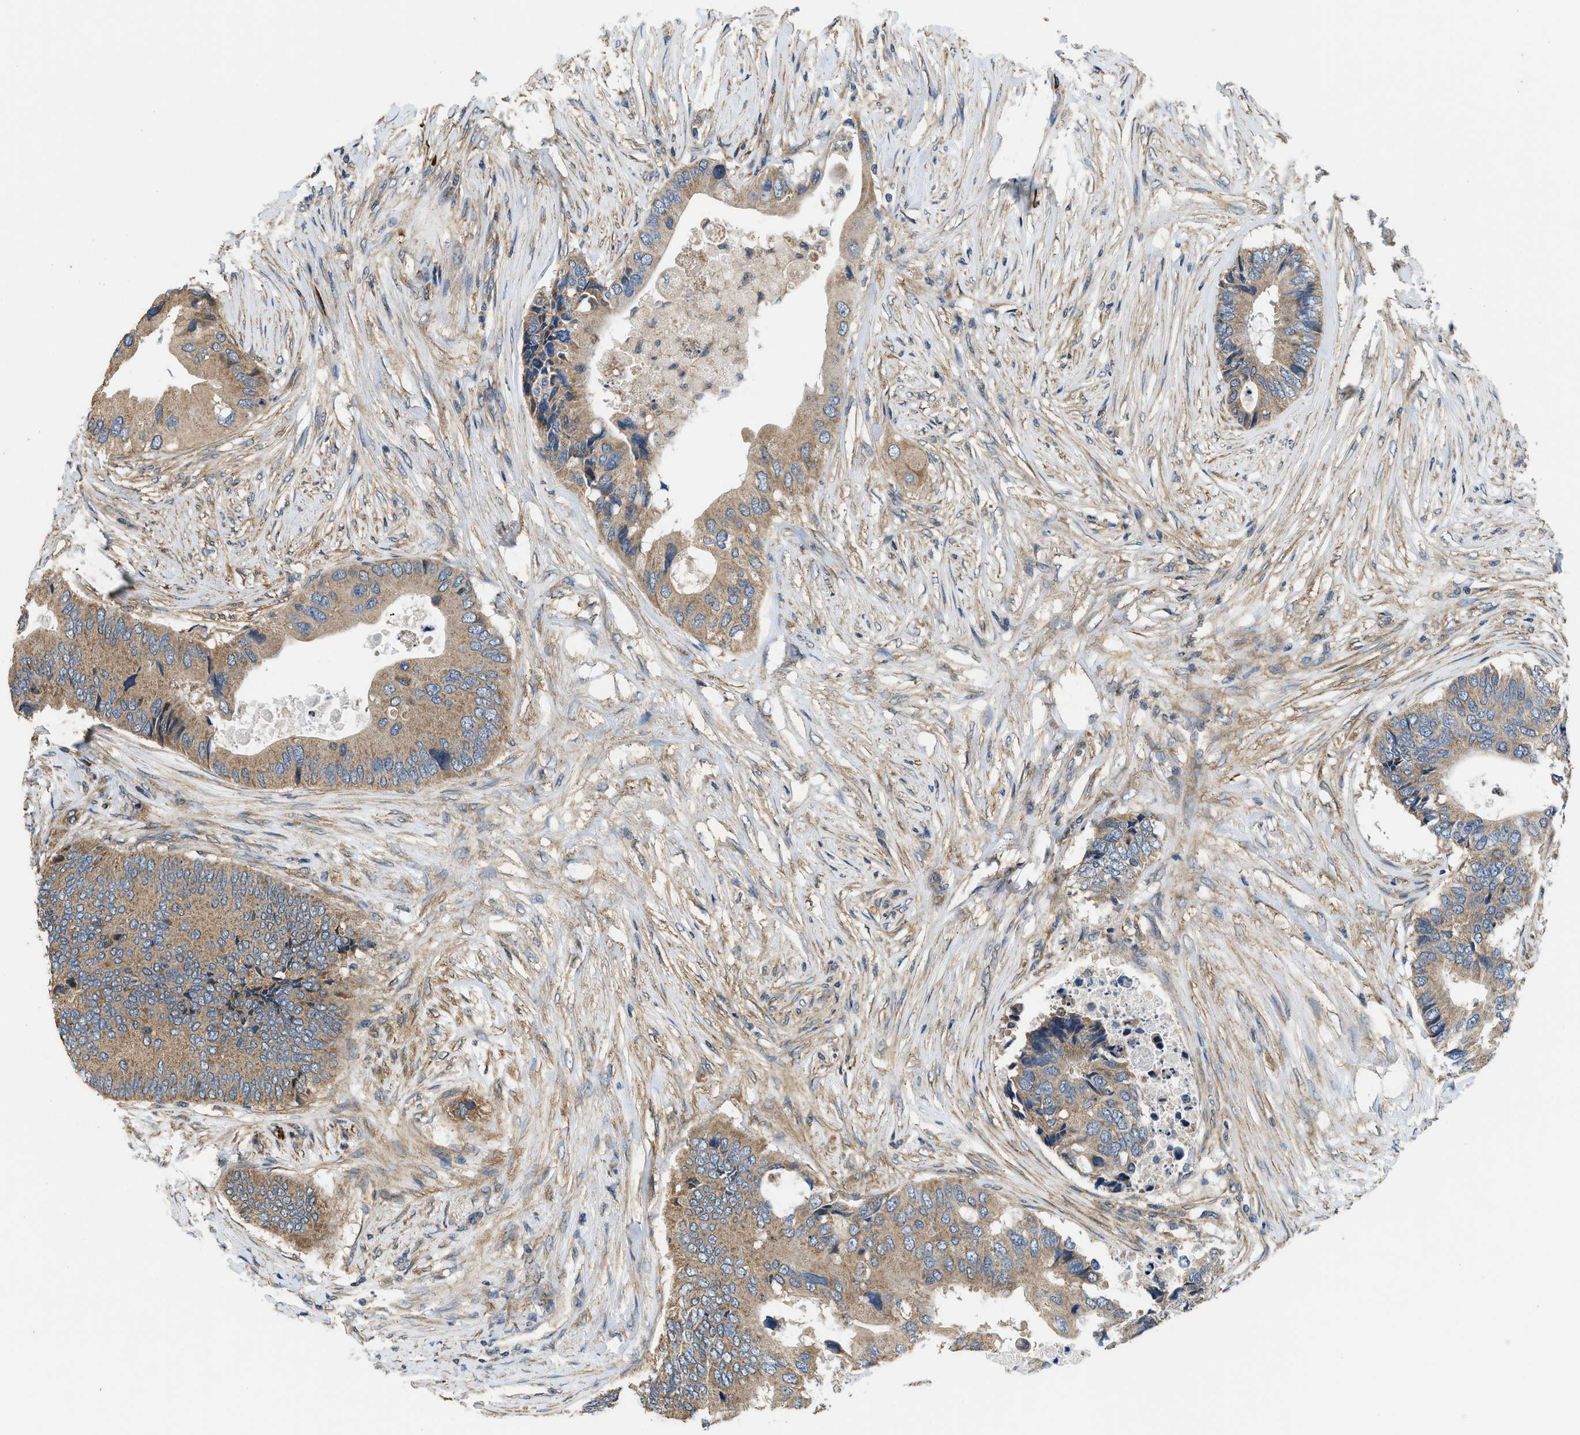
{"staining": {"intensity": "moderate", "quantity": ">75%", "location": "cytoplasmic/membranous"}, "tissue": "colorectal cancer", "cell_type": "Tumor cells", "image_type": "cancer", "snomed": [{"axis": "morphology", "description": "Adenocarcinoma, NOS"}, {"axis": "topography", "description": "Colon"}], "caption": "Colorectal cancer (adenocarcinoma) was stained to show a protein in brown. There is medium levels of moderate cytoplasmic/membranous expression in approximately >75% of tumor cells.", "gene": "SSH2", "patient": {"sex": "male", "age": 71}}